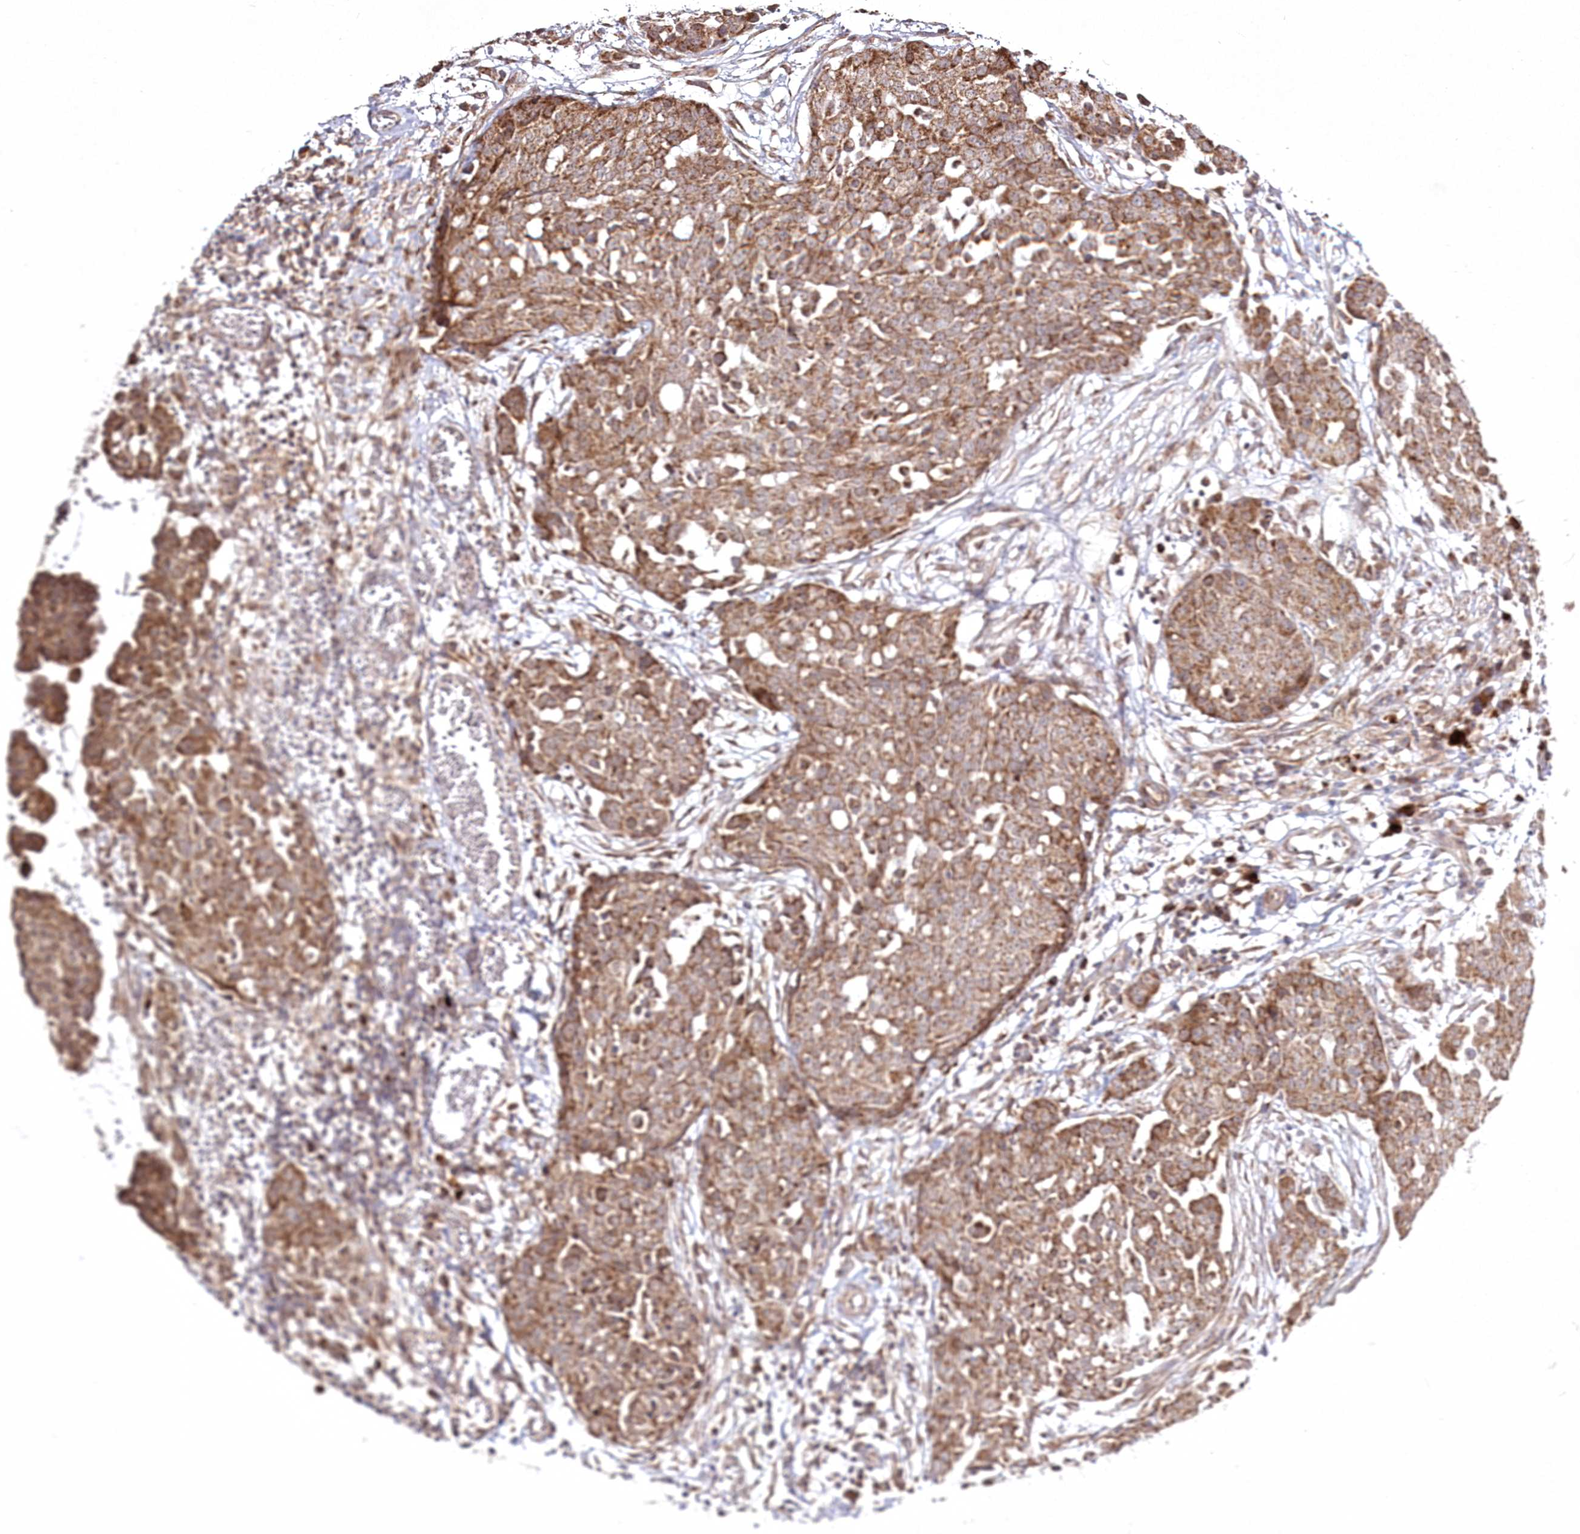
{"staining": {"intensity": "moderate", "quantity": ">75%", "location": "cytoplasmic/membranous"}, "tissue": "ovarian cancer", "cell_type": "Tumor cells", "image_type": "cancer", "snomed": [{"axis": "morphology", "description": "Cystadenocarcinoma, serous, NOS"}, {"axis": "topography", "description": "Soft tissue"}, {"axis": "topography", "description": "Ovary"}], "caption": "About >75% of tumor cells in human ovarian cancer display moderate cytoplasmic/membranous protein staining as visualized by brown immunohistochemical staining.", "gene": "PEX13", "patient": {"sex": "female", "age": 57}}